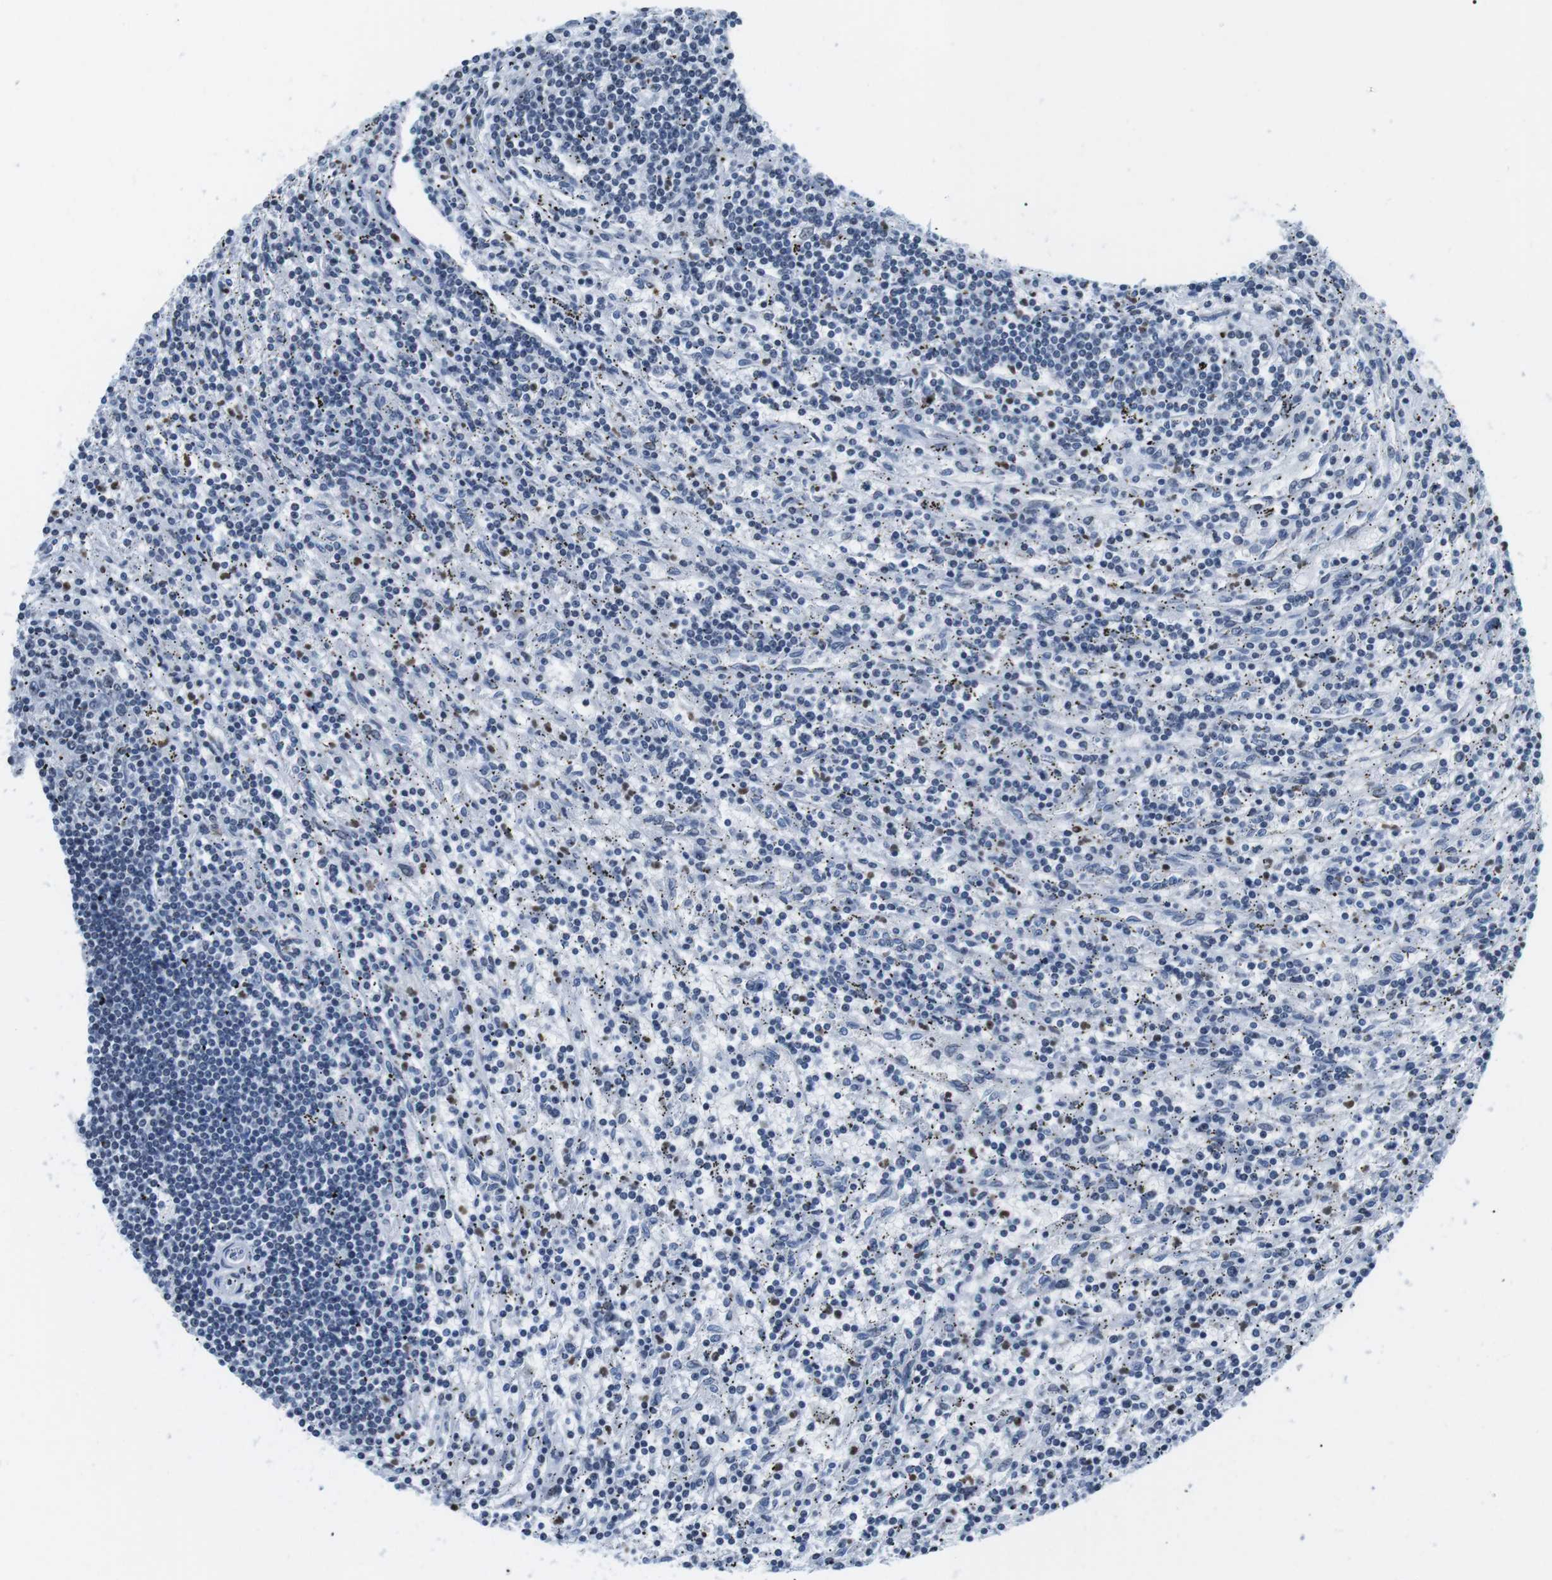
{"staining": {"intensity": "negative", "quantity": "none", "location": "none"}, "tissue": "lymphoma", "cell_type": "Tumor cells", "image_type": "cancer", "snomed": [{"axis": "morphology", "description": "Malignant lymphoma, non-Hodgkin's type, Low grade"}, {"axis": "topography", "description": "Spleen"}], "caption": "Tumor cells are negative for protein expression in human low-grade malignant lymphoma, non-Hodgkin's type.", "gene": "E2F2", "patient": {"sex": "male", "age": 76}}